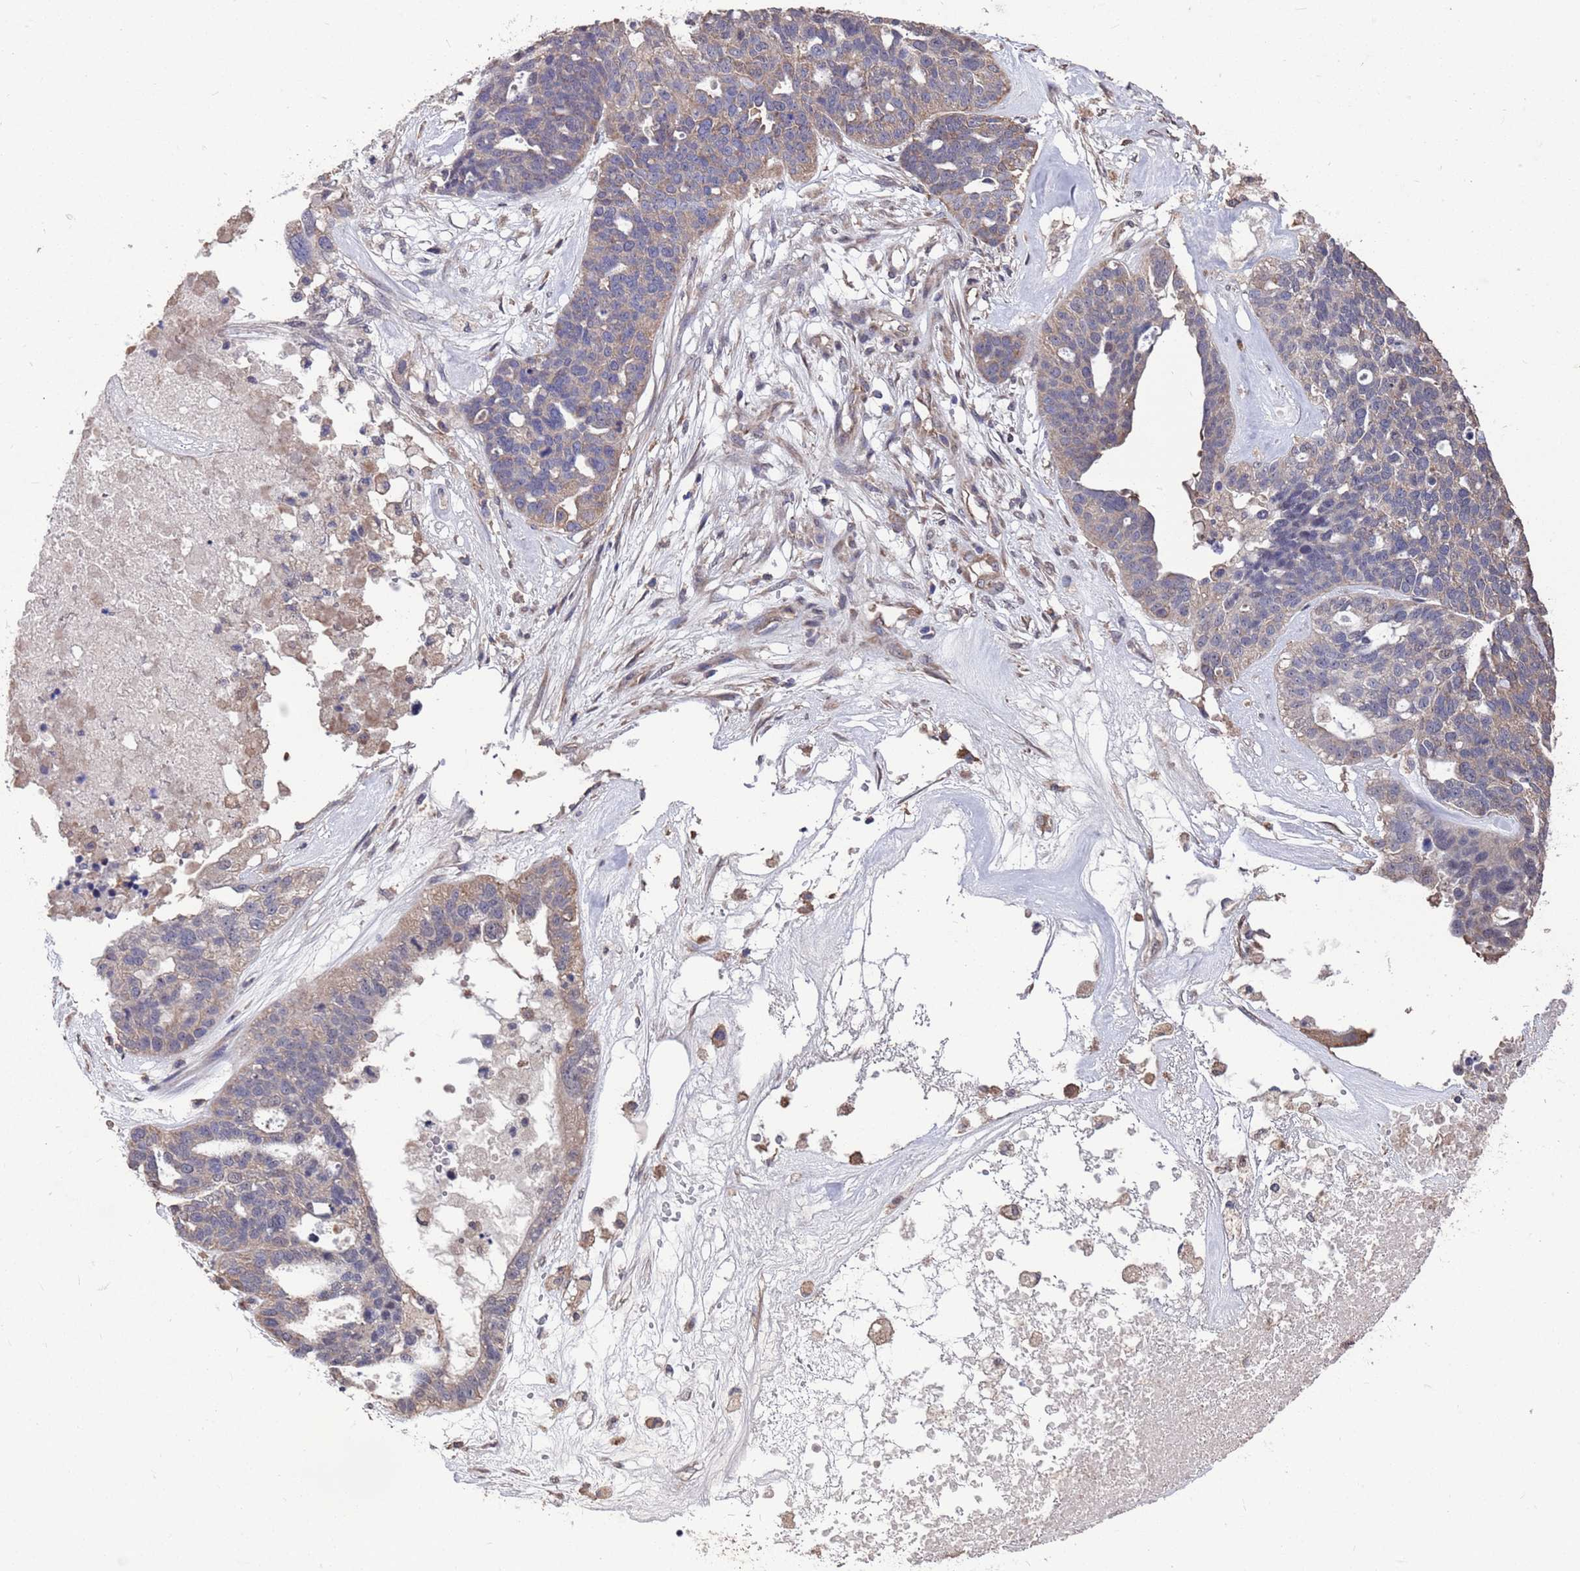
{"staining": {"intensity": "weak", "quantity": "25%-75%", "location": "cytoplasmic/membranous"}, "tissue": "ovarian cancer", "cell_type": "Tumor cells", "image_type": "cancer", "snomed": [{"axis": "morphology", "description": "Cystadenocarcinoma, serous, NOS"}, {"axis": "topography", "description": "Ovary"}], "caption": "DAB (3,3'-diaminobenzidine) immunohistochemical staining of human serous cystadenocarcinoma (ovarian) reveals weak cytoplasmic/membranous protein positivity in about 25%-75% of tumor cells. (Stains: DAB in brown, nuclei in blue, Microscopy: brightfield microscopy at high magnification).", "gene": "CFAP119", "patient": {"sex": "female", "age": 59}}